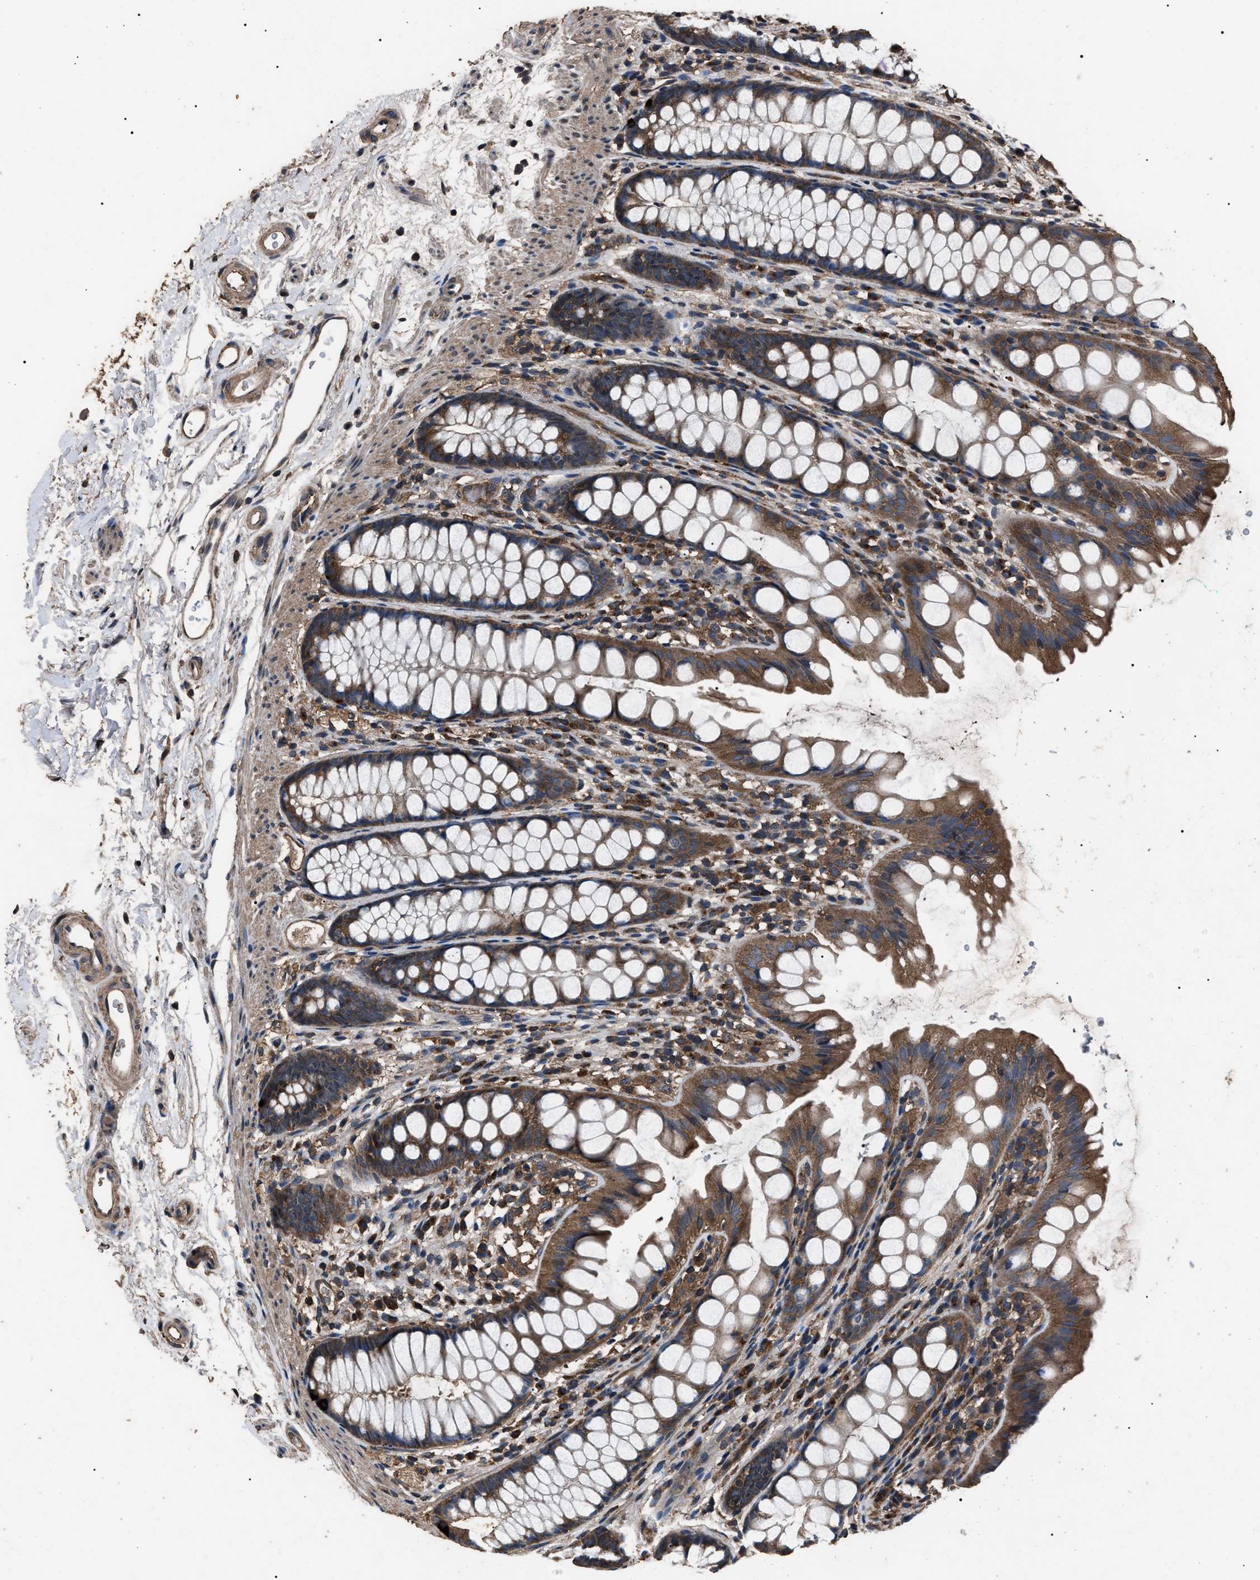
{"staining": {"intensity": "moderate", "quantity": ">75%", "location": "cytoplasmic/membranous"}, "tissue": "rectum", "cell_type": "Glandular cells", "image_type": "normal", "snomed": [{"axis": "morphology", "description": "Normal tissue, NOS"}, {"axis": "topography", "description": "Rectum"}], "caption": "Human rectum stained with a brown dye exhibits moderate cytoplasmic/membranous positive expression in about >75% of glandular cells.", "gene": "RNF216", "patient": {"sex": "female", "age": 65}}